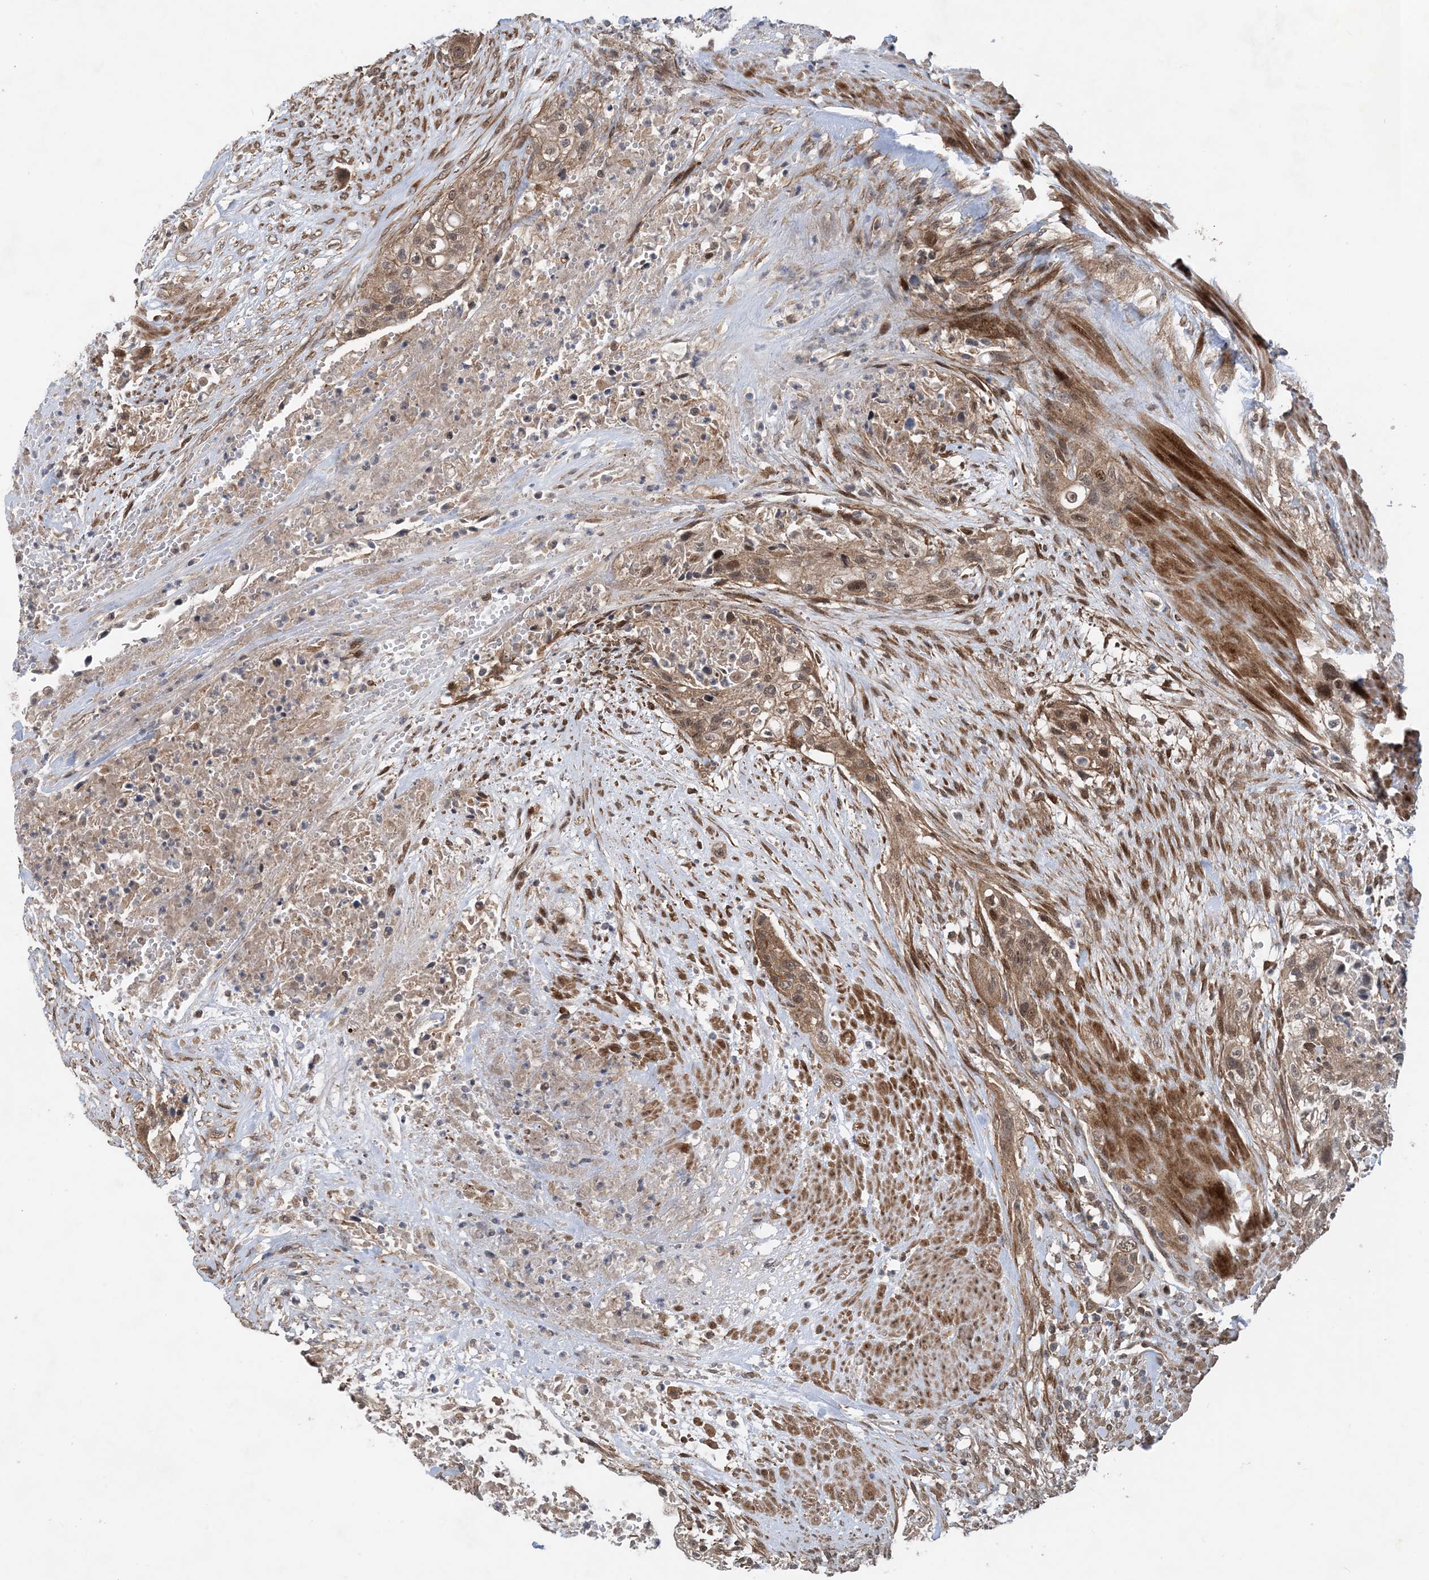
{"staining": {"intensity": "moderate", "quantity": "25%-75%", "location": "cytoplasmic/membranous,nuclear"}, "tissue": "urothelial cancer", "cell_type": "Tumor cells", "image_type": "cancer", "snomed": [{"axis": "morphology", "description": "Urothelial carcinoma, High grade"}, {"axis": "topography", "description": "Urinary bladder"}], "caption": "Immunohistochemical staining of human urothelial cancer demonstrates medium levels of moderate cytoplasmic/membranous and nuclear positivity in about 25%-75% of tumor cells.", "gene": "HEMK1", "patient": {"sex": "male", "age": 35}}